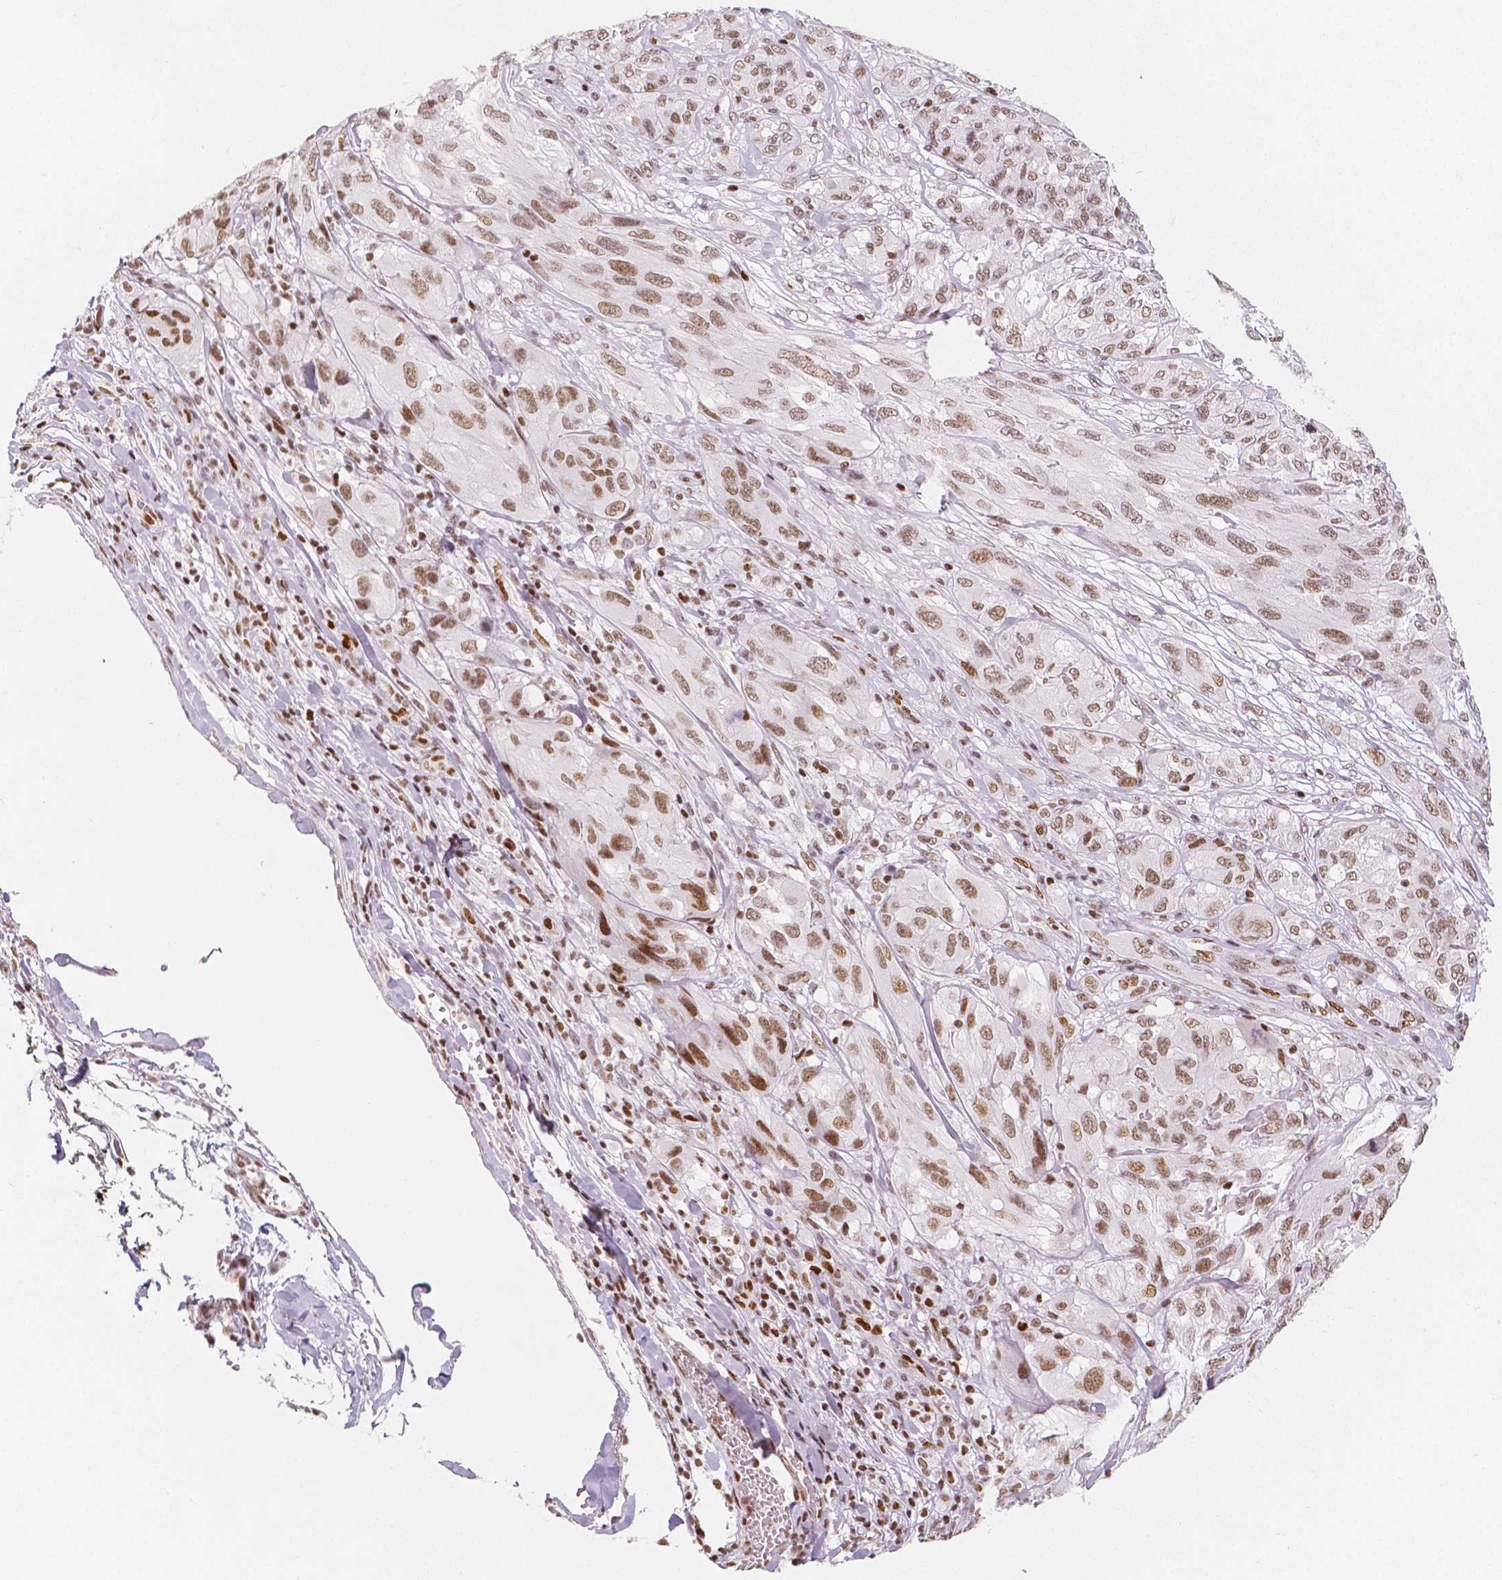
{"staining": {"intensity": "moderate", "quantity": ">75%", "location": "nuclear"}, "tissue": "melanoma", "cell_type": "Tumor cells", "image_type": "cancer", "snomed": [{"axis": "morphology", "description": "Malignant melanoma, NOS"}, {"axis": "topography", "description": "Skin"}], "caption": "Protein expression by IHC reveals moderate nuclear staining in about >75% of tumor cells in melanoma.", "gene": "HDAC1", "patient": {"sex": "female", "age": 91}}